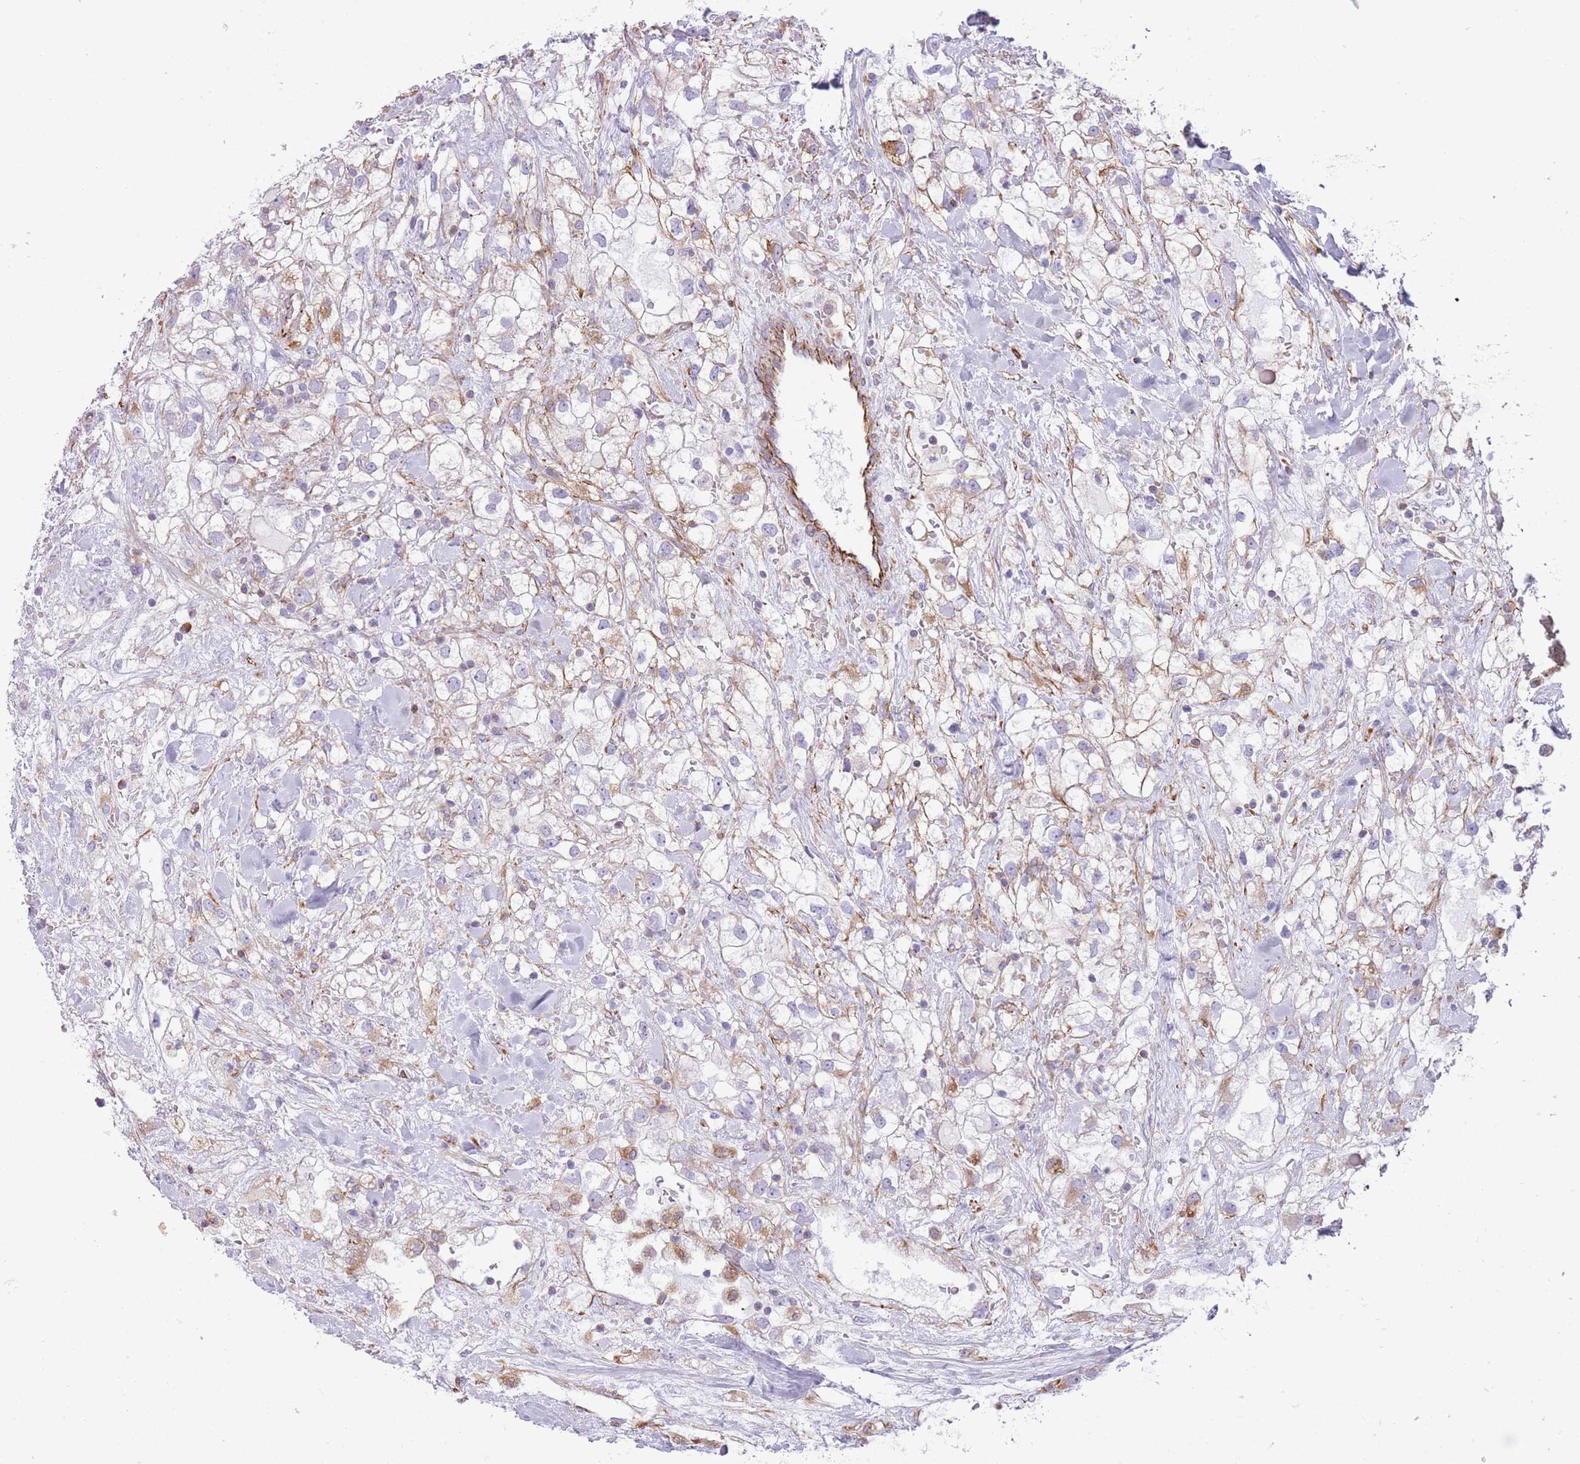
{"staining": {"intensity": "weak", "quantity": "25%-75%", "location": "cytoplasmic/membranous"}, "tissue": "renal cancer", "cell_type": "Tumor cells", "image_type": "cancer", "snomed": [{"axis": "morphology", "description": "Adenocarcinoma, NOS"}, {"axis": "topography", "description": "Kidney"}], "caption": "Adenocarcinoma (renal) stained with a brown dye shows weak cytoplasmic/membranous positive expression in approximately 25%-75% of tumor cells.", "gene": "PTCD1", "patient": {"sex": "male", "age": 59}}